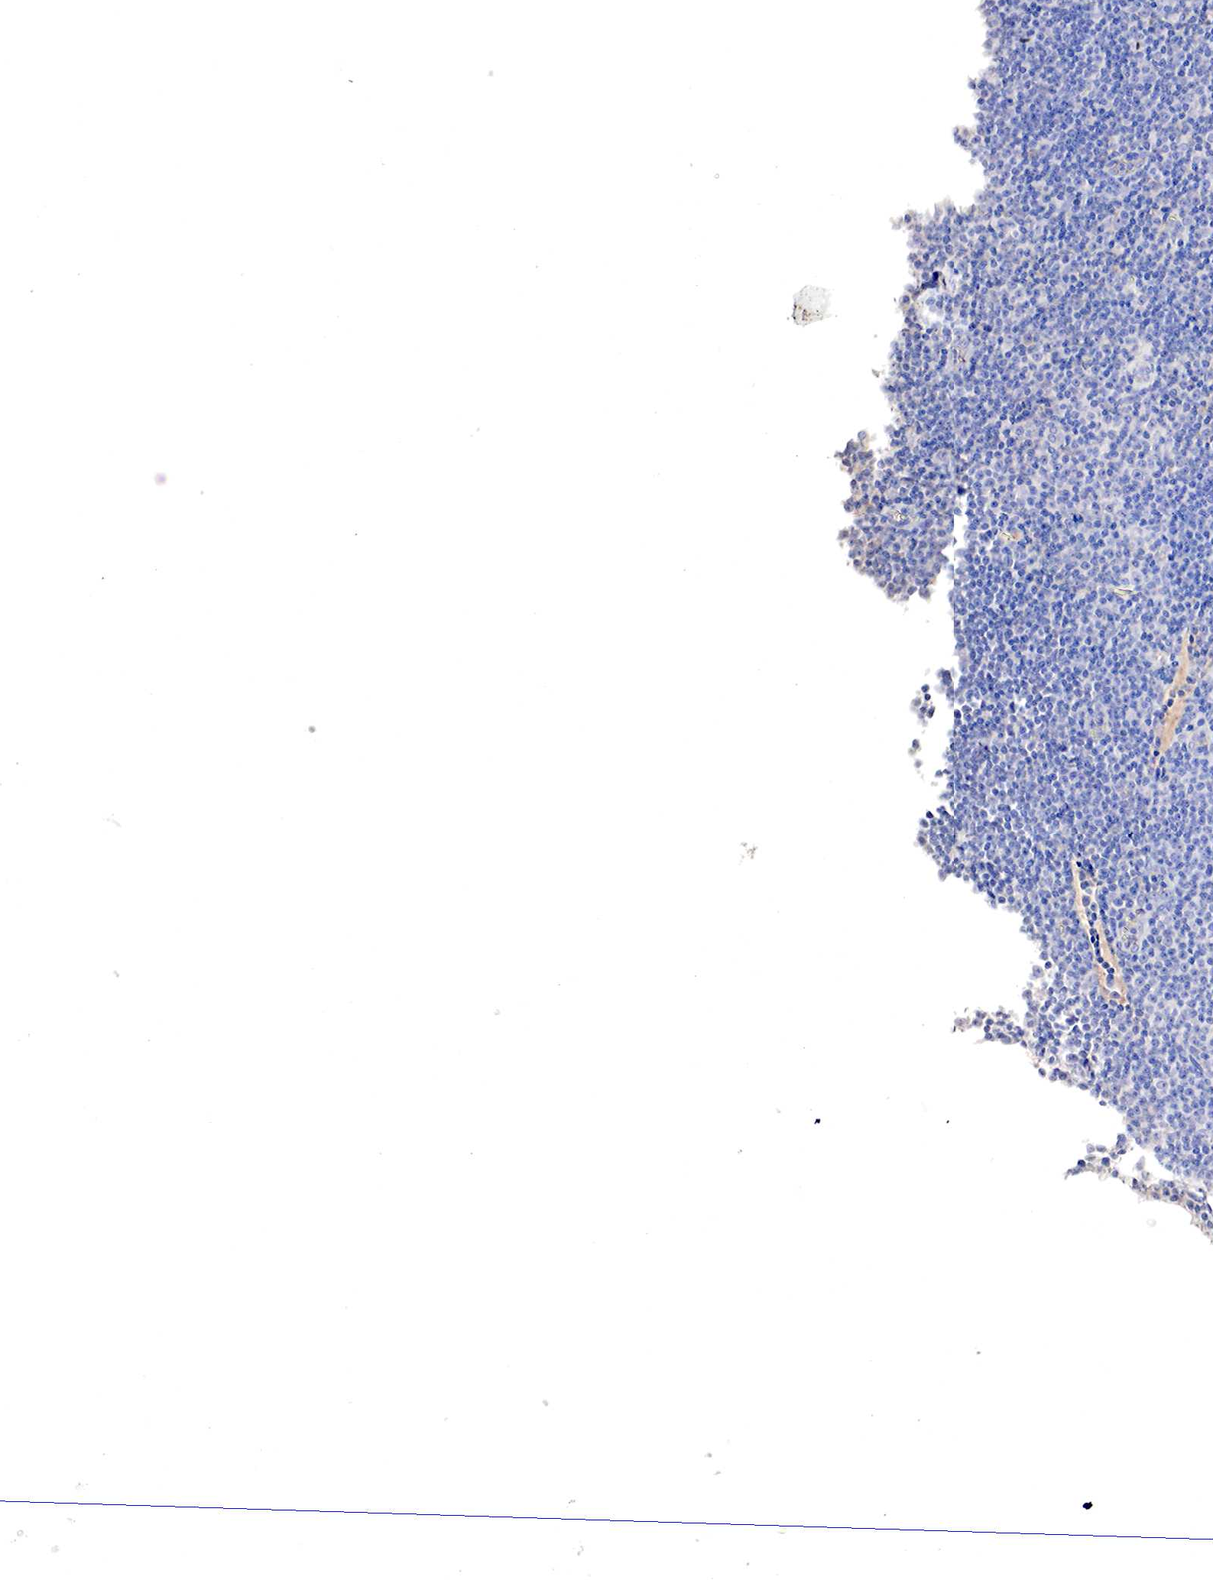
{"staining": {"intensity": "negative", "quantity": "none", "location": "none"}, "tissue": "lymphoma", "cell_type": "Tumor cells", "image_type": "cancer", "snomed": [{"axis": "morphology", "description": "Malignant lymphoma, non-Hodgkin's type, Low grade"}, {"axis": "topography", "description": "Lymph node"}], "caption": "Micrograph shows no protein expression in tumor cells of lymphoma tissue.", "gene": "GATA1", "patient": {"sex": "male", "age": 57}}